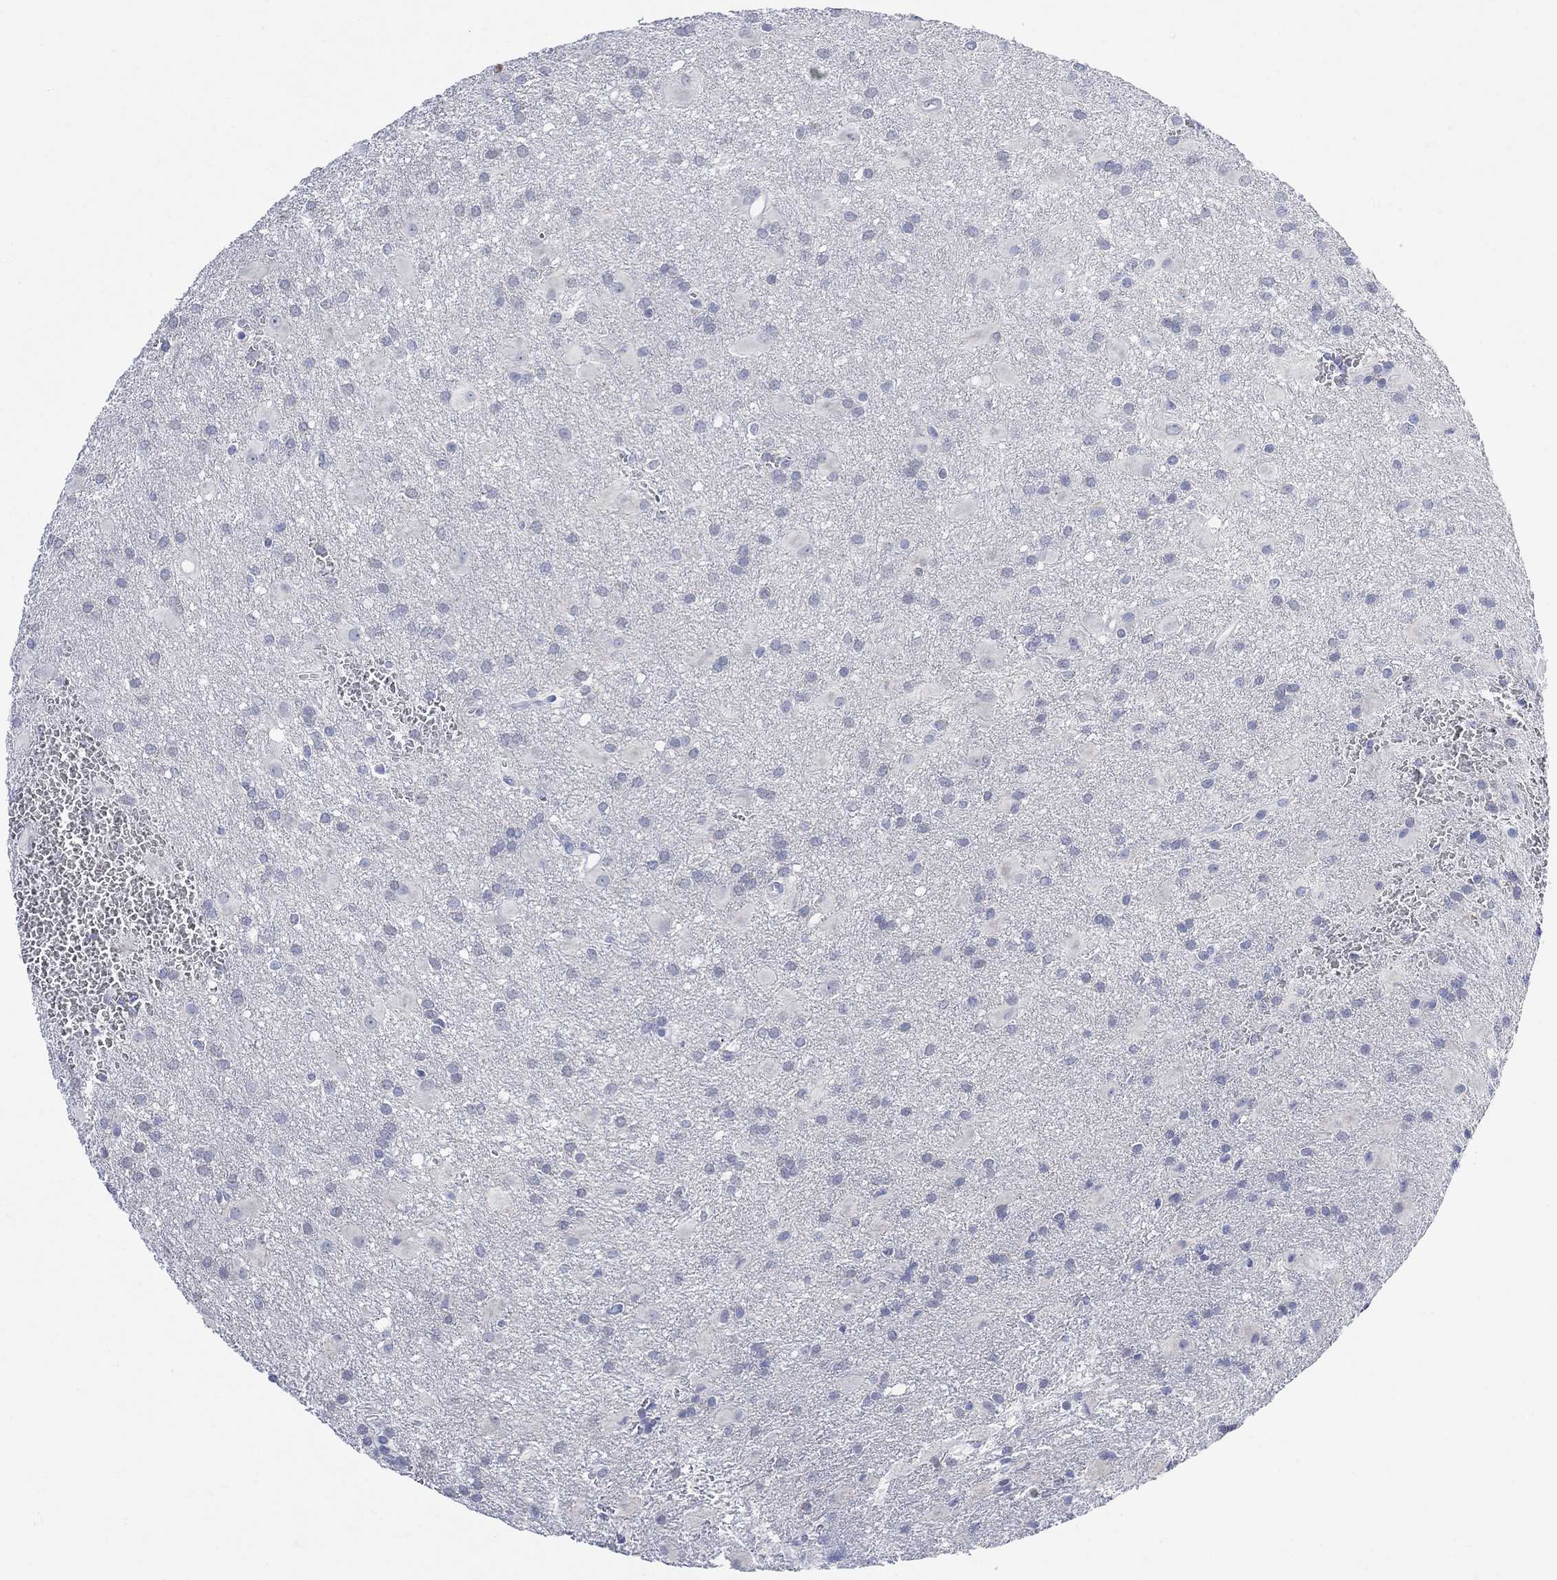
{"staining": {"intensity": "negative", "quantity": "none", "location": "none"}, "tissue": "glioma", "cell_type": "Tumor cells", "image_type": "cancer", "snomed": [{"axis": "morphology", "description": "Glioma, malignant, Low grade"}, {"axis": "topography", "description": "Brain"}], "caption": "DAB immunohistochemical staining of human low-grade glioma (malignant) reveals no significant positivity in tumor cells.", "gene": "FBP2", "patient": {"sex": "male", "age": 58}}